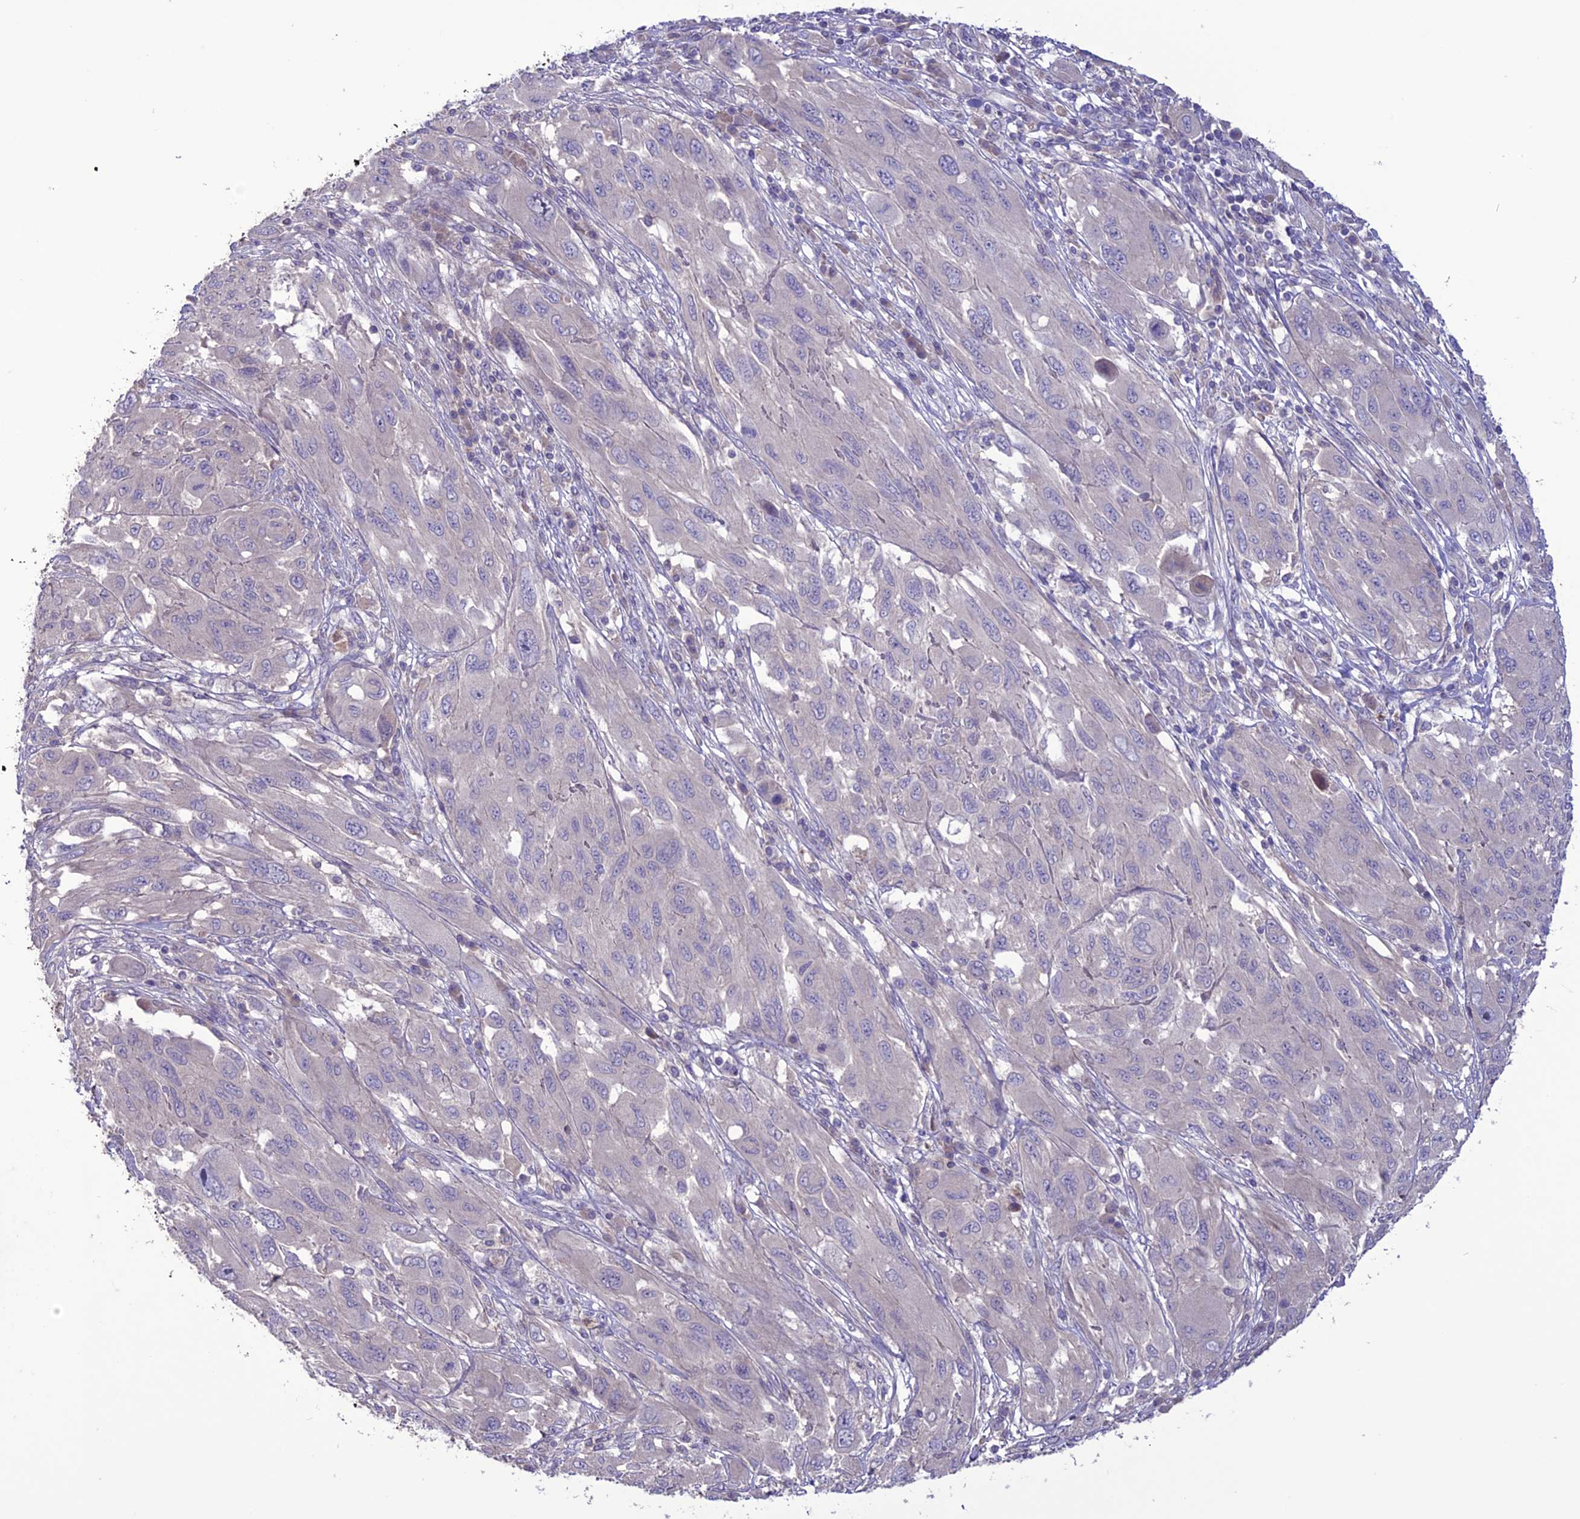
{"staining": {"intensity": "negative", "quantity": "none", "location": "none"}, "tissue": "melanoma", "cell_type": "Tumor cells", "image_type": "cancer", "snomed": [{"axis": "morphology", "description": "Malignant melanoma, NOS"}, {"axis": "topography", "description": "Skin"}], "caption": "IHC of human malignant melanoma displays no positivity in tumor cells. Nuclei are stained in blue.", "gene": "C2orf76", "patient": {"sex": "female", "age": 91}}